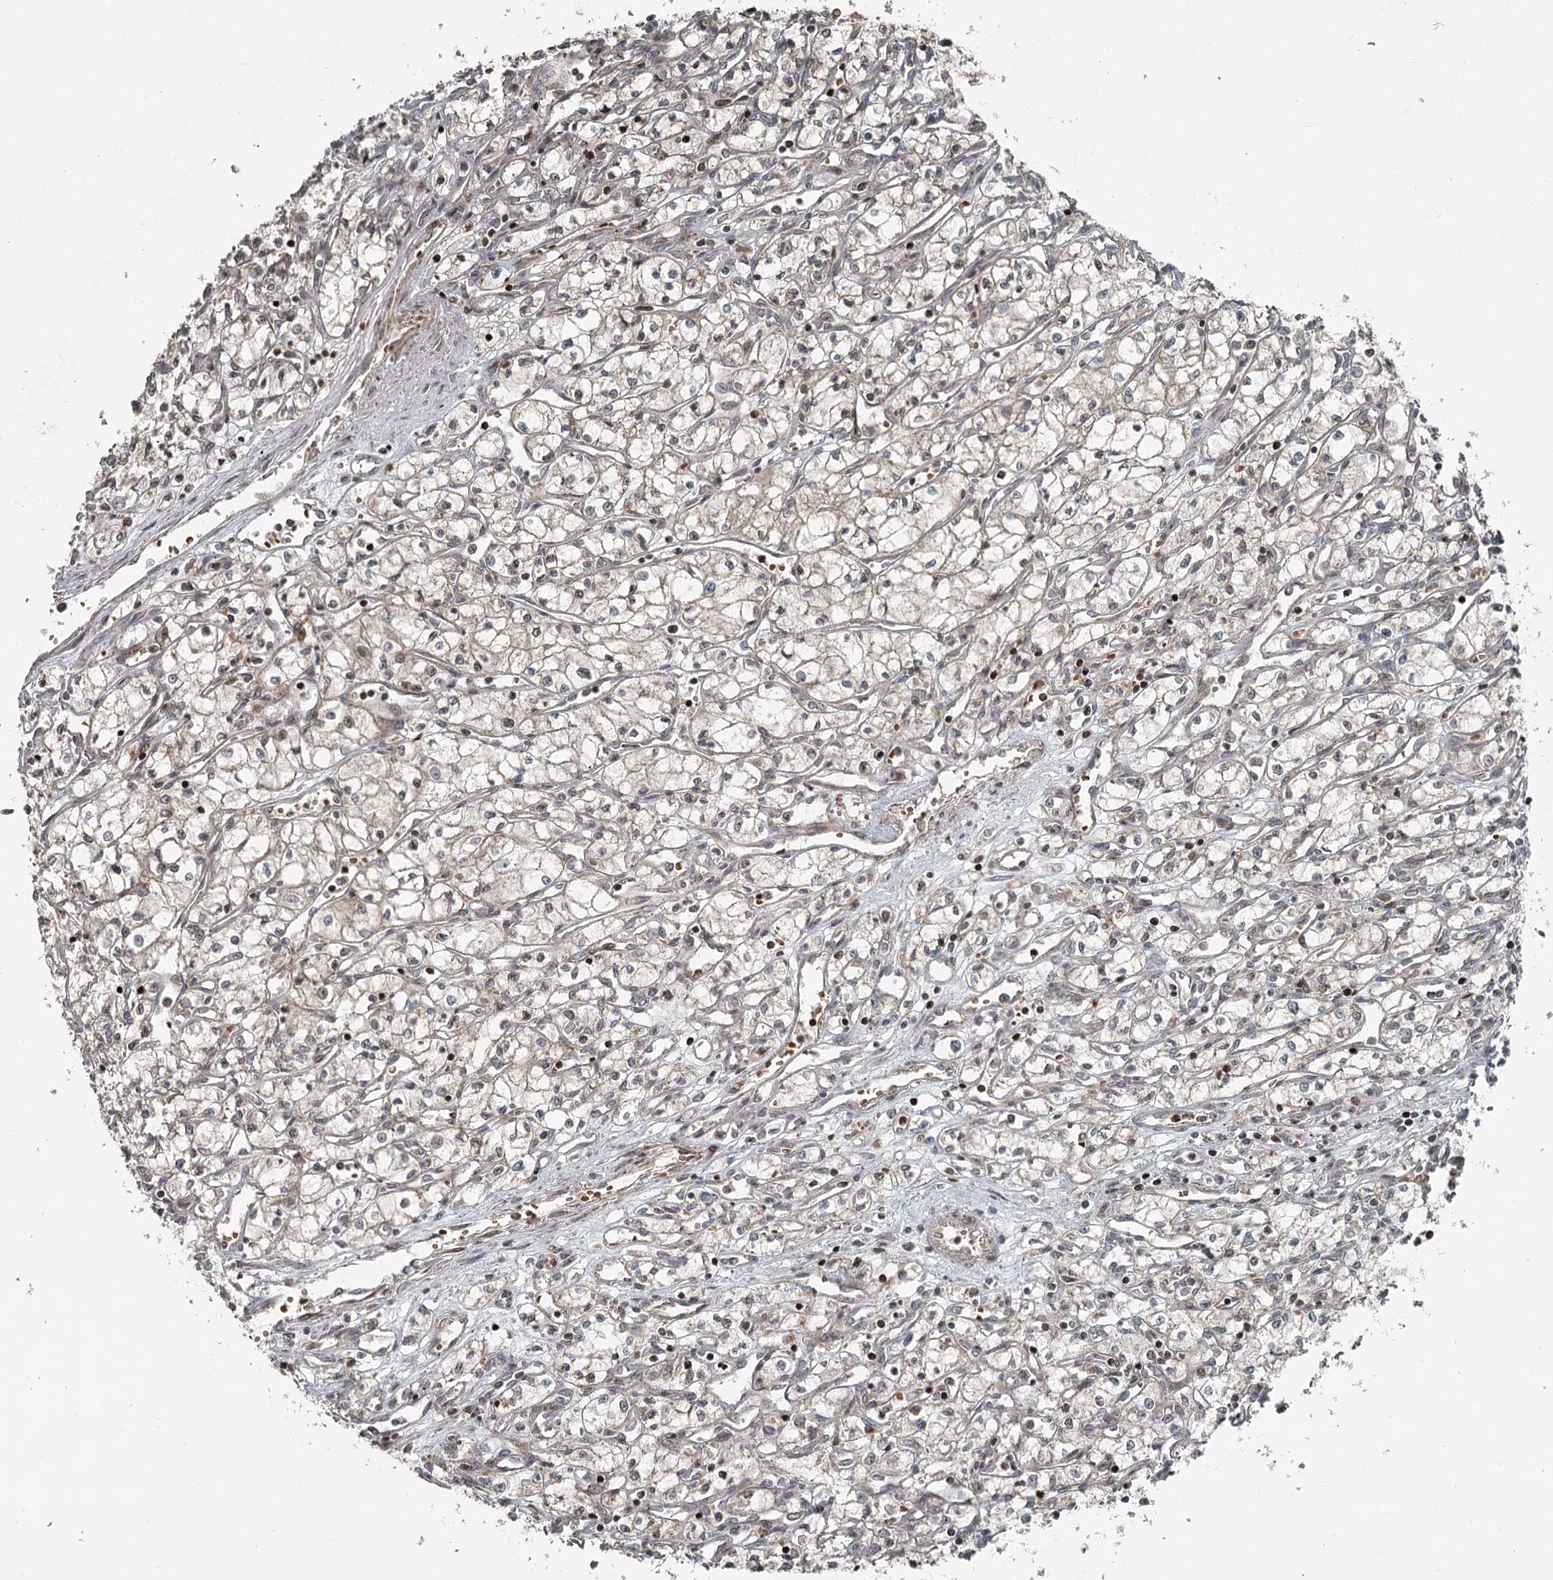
{"staining": {"intensity": "negative", "quantity": "none", "location": "none"}, "tissue": "renal cancer", "cell_type": "Tumor cells", "image_type": "cancer", "snomed": [{"axis": "morphology", "description": "Adenocarcinoma, NOS"}, {"axis": "topography", "description": "Kidney"}], "caption": "Immunohistochemistry of human renal cancer reveals no staining in tumor cells. (Stains: DAB immunohistochemistry (IHC) with hematoxylin counter stain, Microscopy: brightfield microscopy at high magnification).", "gene": "RASSF8", "patient": {"sex": "male", "age": 59}}